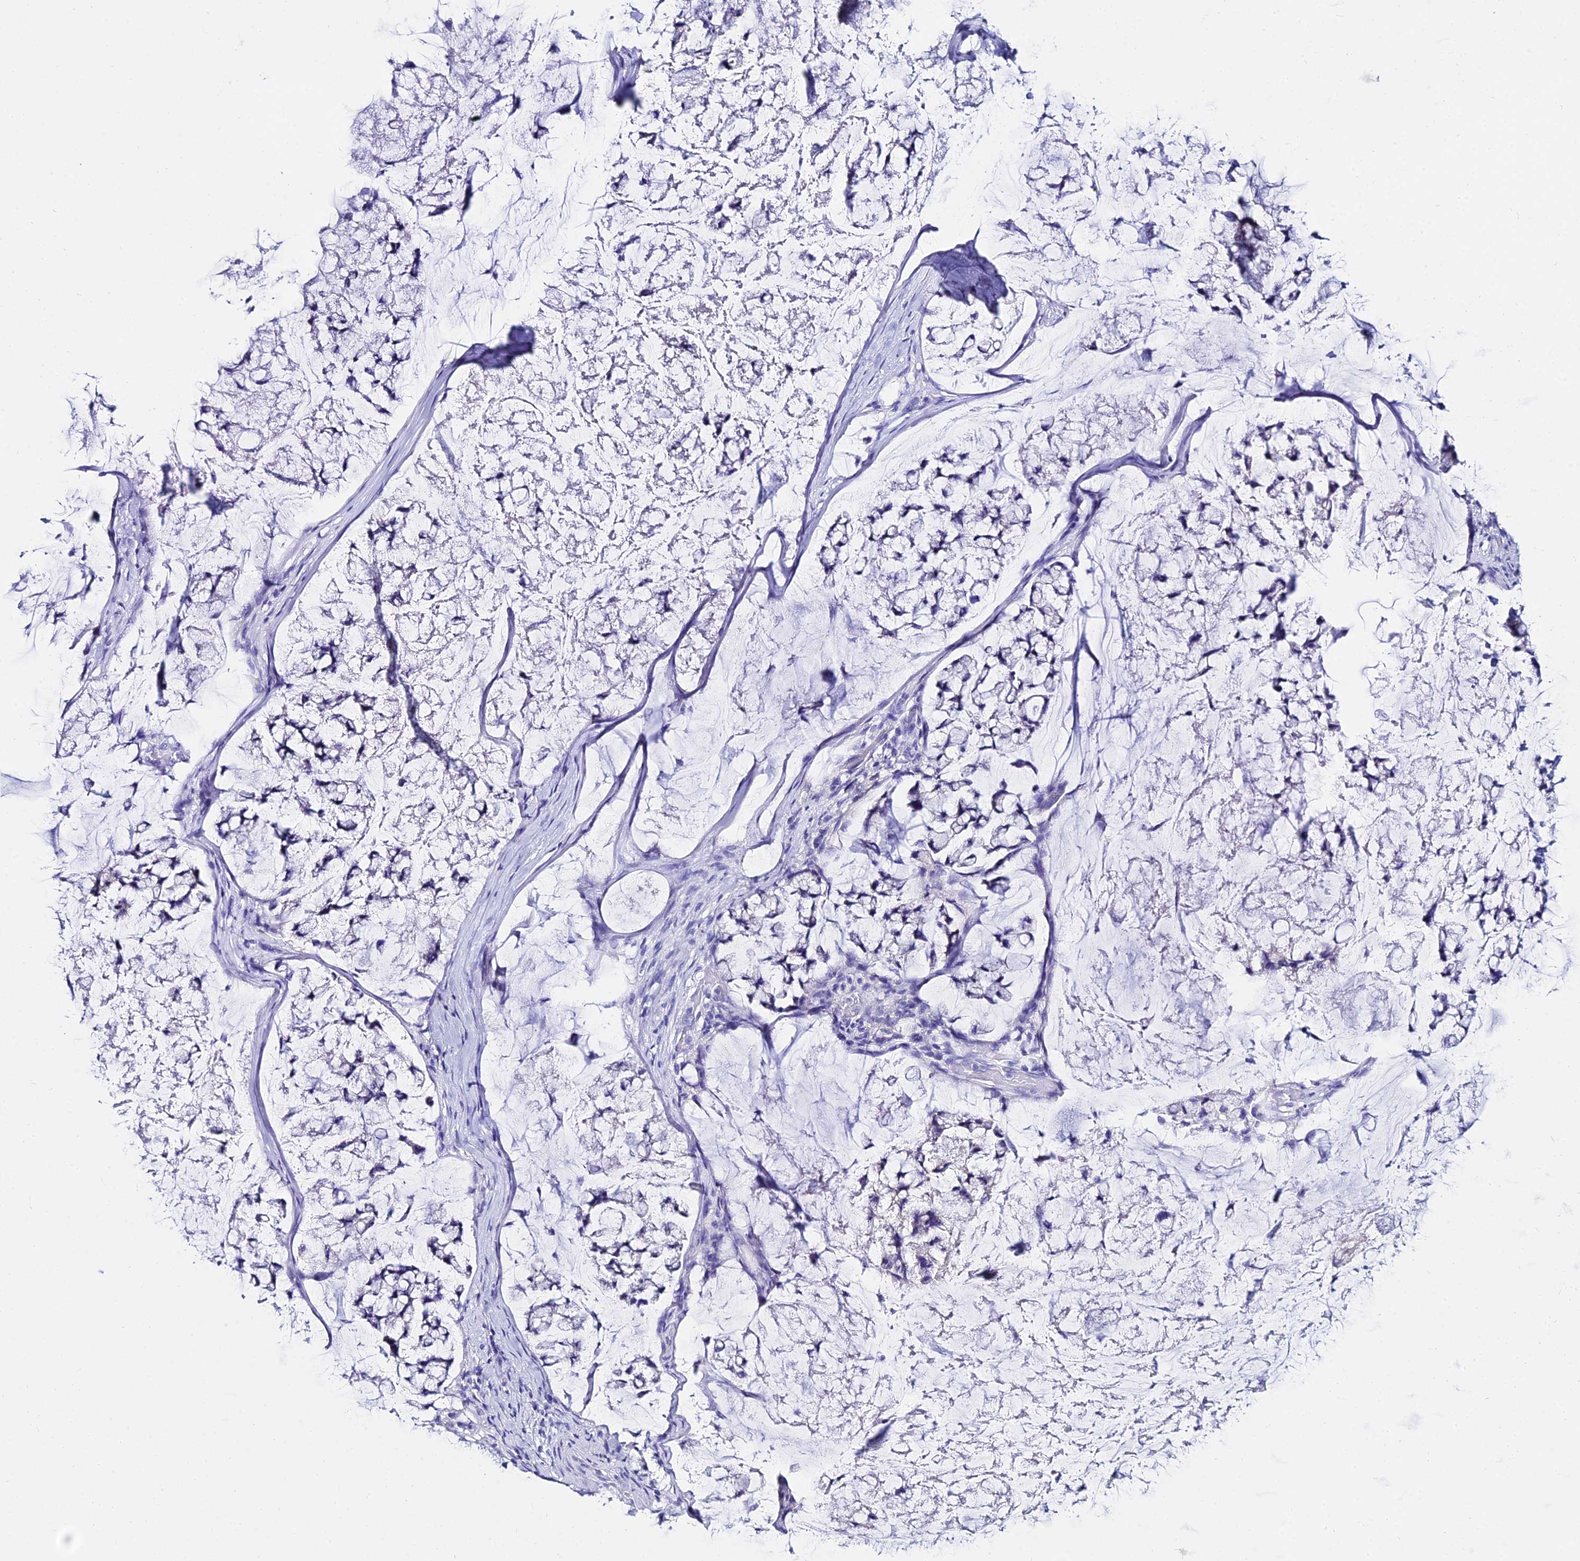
{"staining": {"intensity": "negative", "quantity": "none", "location": "none"}, "tissue": "stomach cancer", "cell_type": "Tumor cells", "image_type": "cancer", "snomed": [{"axis": "morphology", "description": "Adenocarcinoma, NOS"}, {"axis": "topography", "description": "Stomach, lower"}], "caption": "Immunohistochemistry (IHC) image of neoplastic tissue: stomach adenocarcinoma stained with DAB reveals no significant protein staining in tumor cells.", "gene": "OR4D5", "patient": {"sex": "male", "age": 67}}